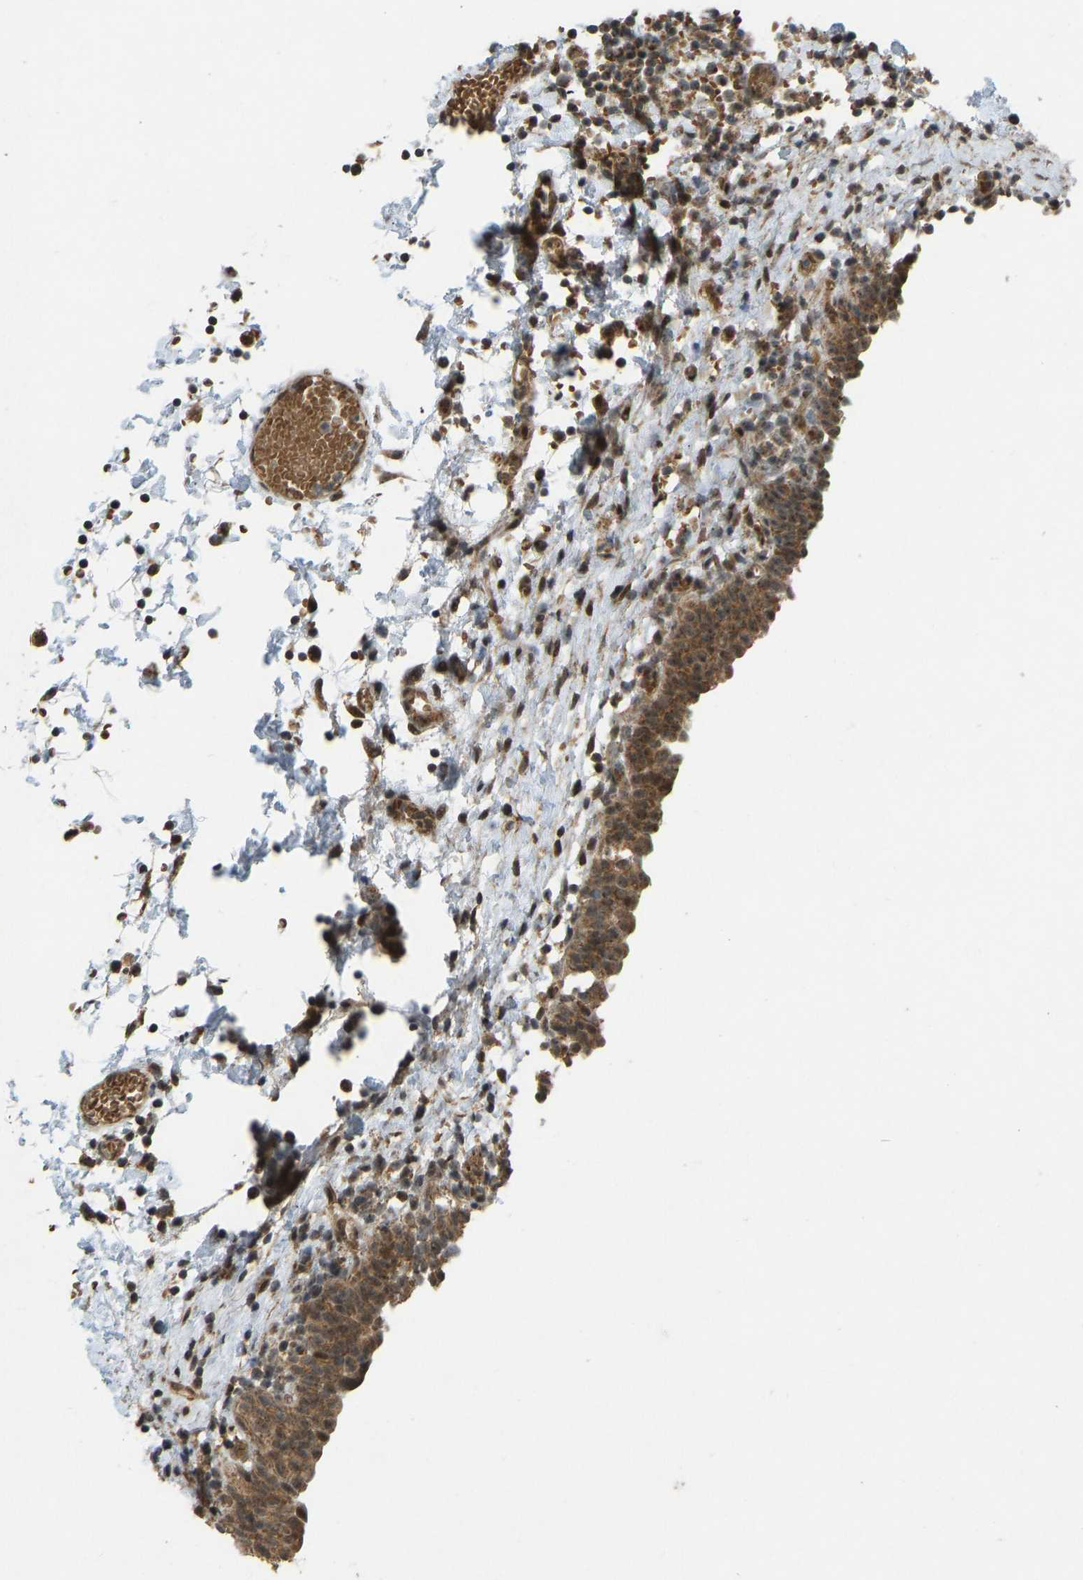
{"staining": {"intensity": "moderate", "quantity": ">75%", "location": "cytoplasmic/membranous"}, "tissue": "urinary bladder", "cell_type": "Urothelial cells", "image_type": "normal", "snomed": [{"axis": "morphology", "description": "Normal tissue, NOS"}, {"axis": "topography", "description": "Urinary bladder"}], "caption": "Immunohistochemistry histopathology image of benign urinary bladder: urinary bladder stained using immunohistochemistry exhibits medium levels of moderate protein expression localized specifically in the cytoplasmic/membranous of urothelial cells, appearing as a cytoplasmic/membranous brown color.", "gene": "ACADS", "patient": {"sex": "male", "age": 55}}